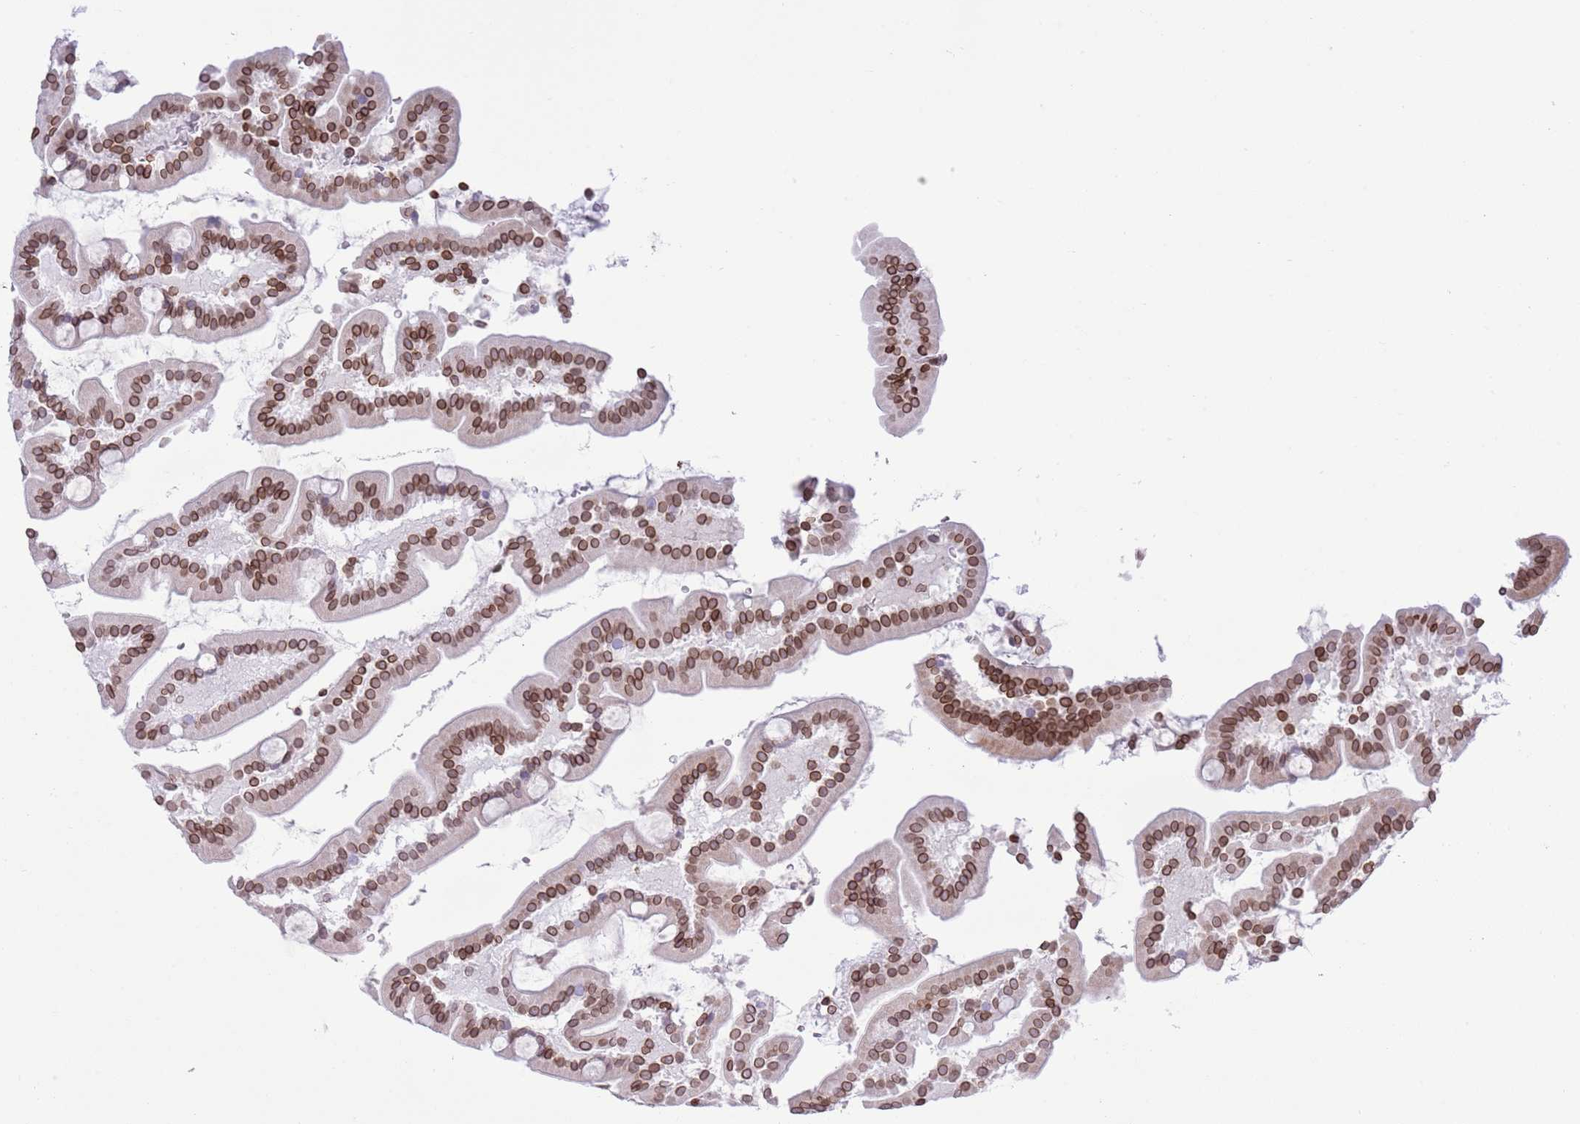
{"staining": {"intensity": "strong", "quantity": ">75%", "location": "cytoplasmic/membranous,nuclear"}, "tissue": "duodenum", "cell_type": "Glandular cells", "image_type": "normal", "snomed": [{"axis": "morphology", "description": "Normal tissue, NOS"}, {"axis": "topography", "description": "Duodenum"}], "caption": "This is a histology image of immunohistochemistry (IHC) staining of benign duodenum, which shows strong expression in the cytoplasmic/membranous,nuclear of glandular cells.", "gene": "LBR", "patient": {"sex": "male", "age": 55}}